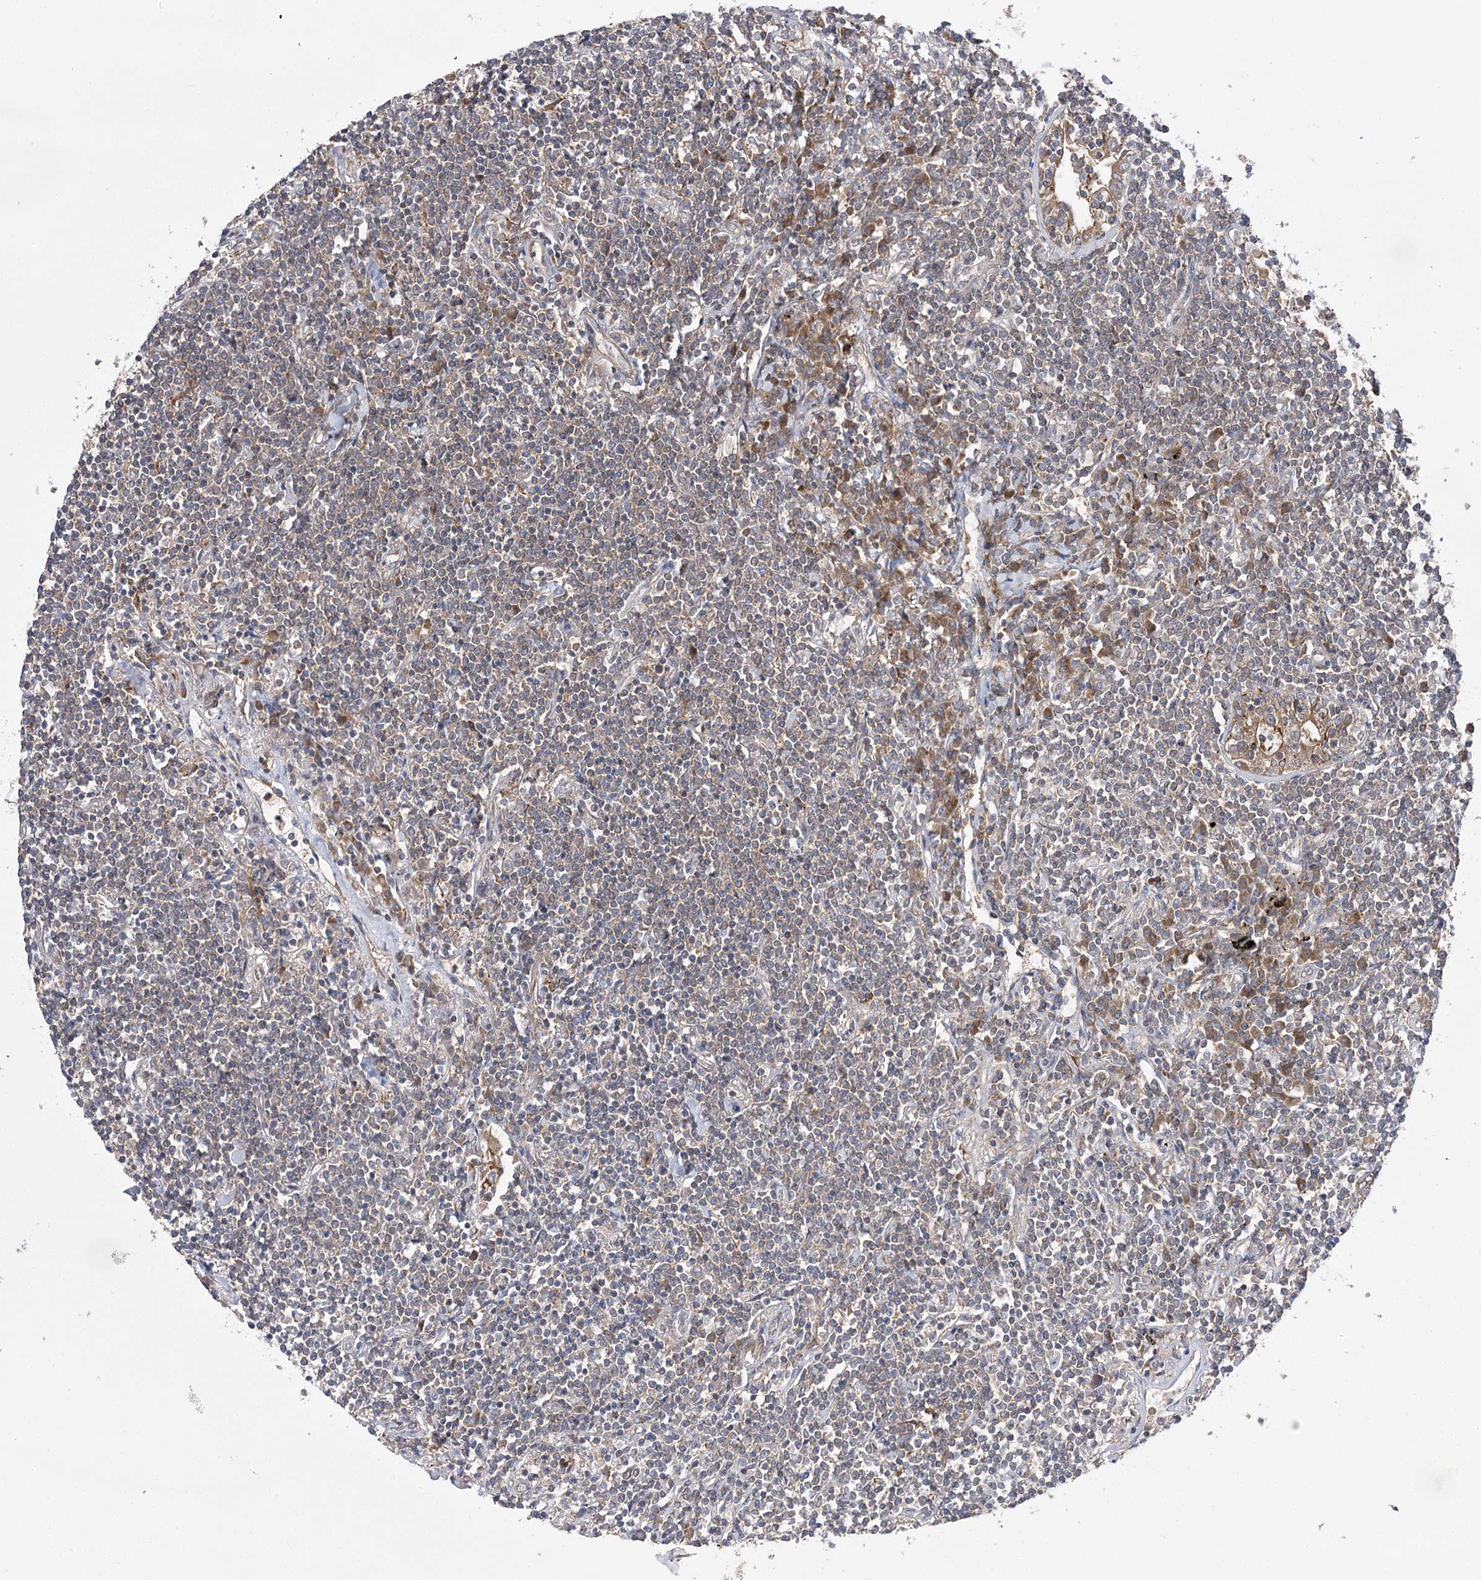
{"staining": {"intensity": "negative", "quantity": "none", "location": "none"}, "tissue": "lymphoma", "cell_type": "Tumor cells", "image_type": "cancer", "snomed": [{"axis": "morphology", "description": "Malignant lymphoma, non-Hodgkin's type, Low grade"}, {"axis": "topography", "description": "Lung"}], "caption": "The IHC histopathology image has no significant staining in tumor cells of lymphoma tissue.", "gene": "VPS37B", "patient": {"sex": "female", "age": 71}}